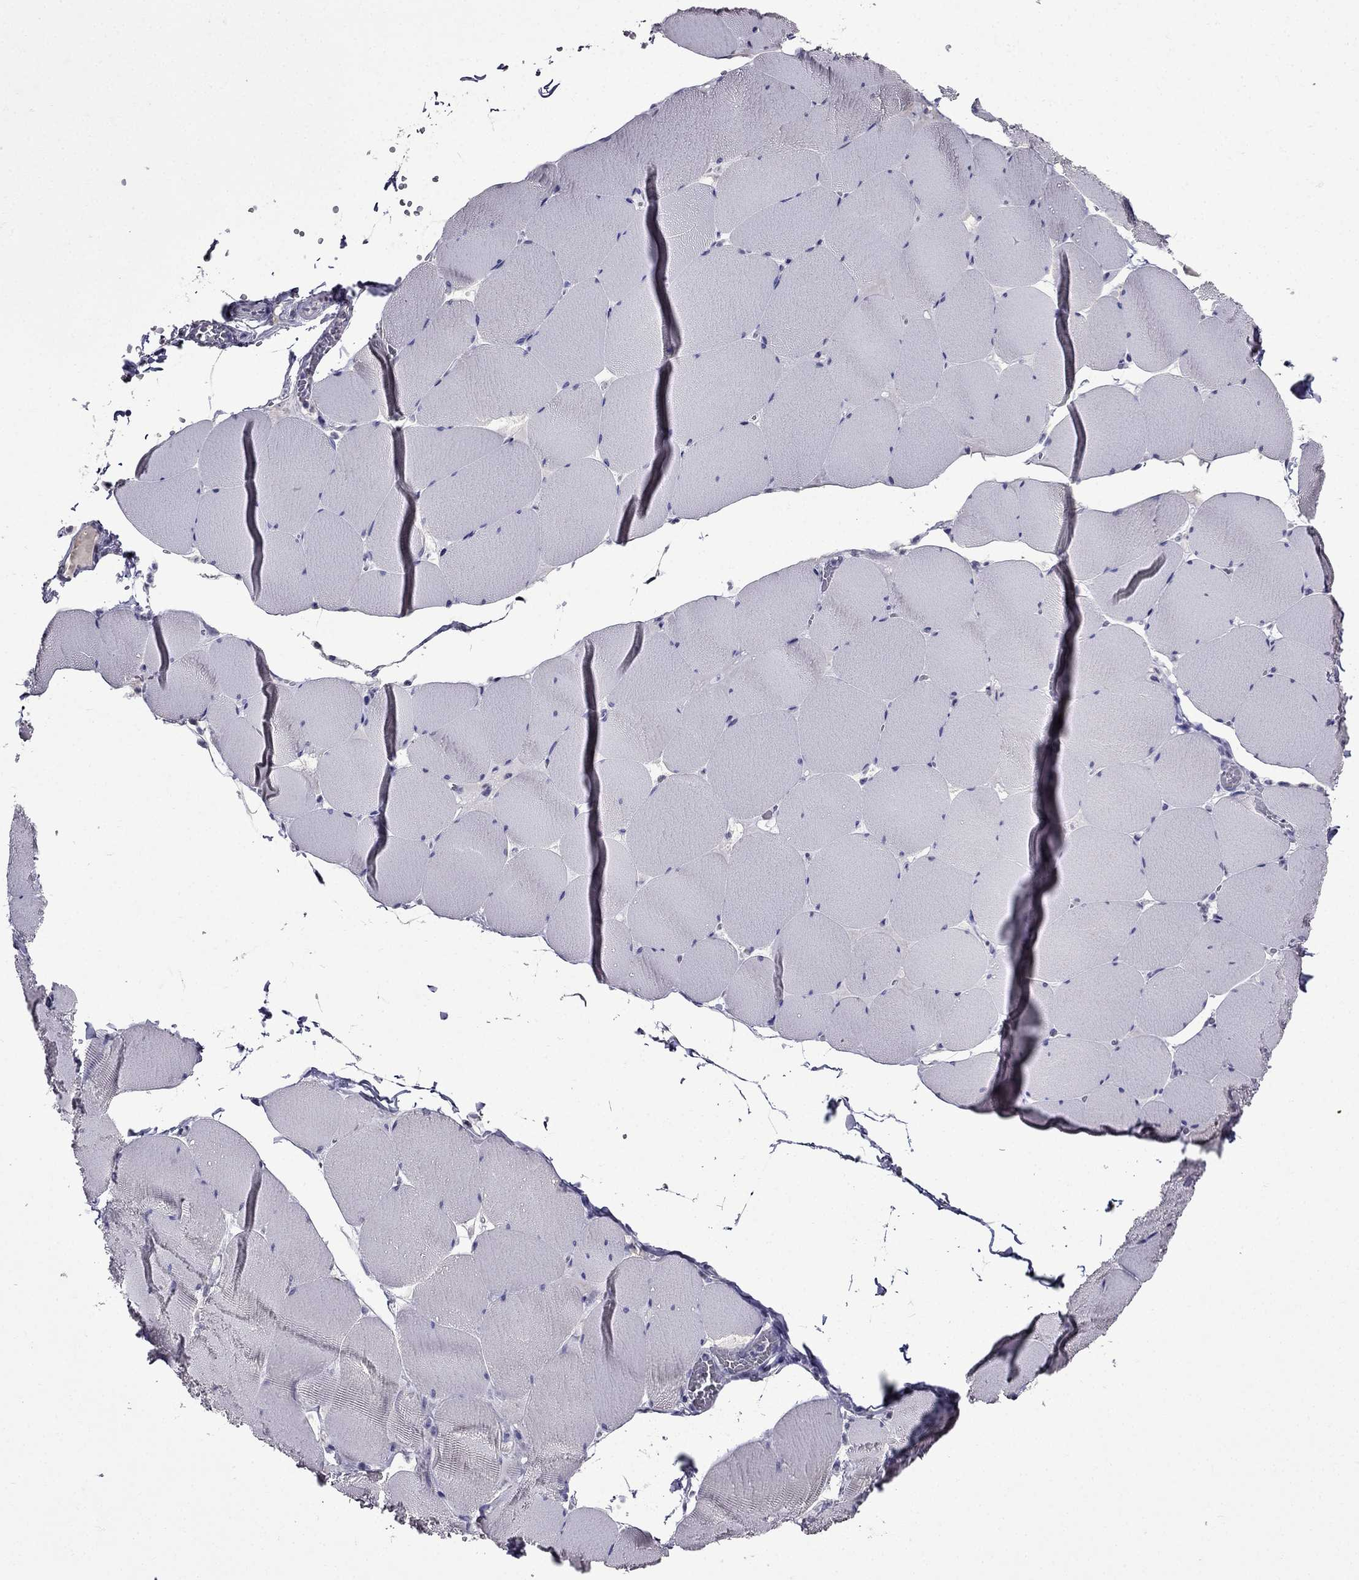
{"staining": {"intensity": "negative", "quantity": "none", "location": "none"}, "tissue": "skeletal muscle", "cell_type": "Myocytes", "image_type": "normal", "snomed": [{"axis": "morphology", "description": "Normal tissue, NOS"}, {"axis": "morphology", "description": "Malignant melanoma, Metastatic site"}, {"axis": "topography", "description": "Skeletal muscle"}], "caption": "This is an immunohistochemistry (IHC) photomicrograph of unremarkable human skeletal muscle. There is no expression in myocytes.", "gene": "DNAH17", "patient": {"sex": "male", "age": 50}}